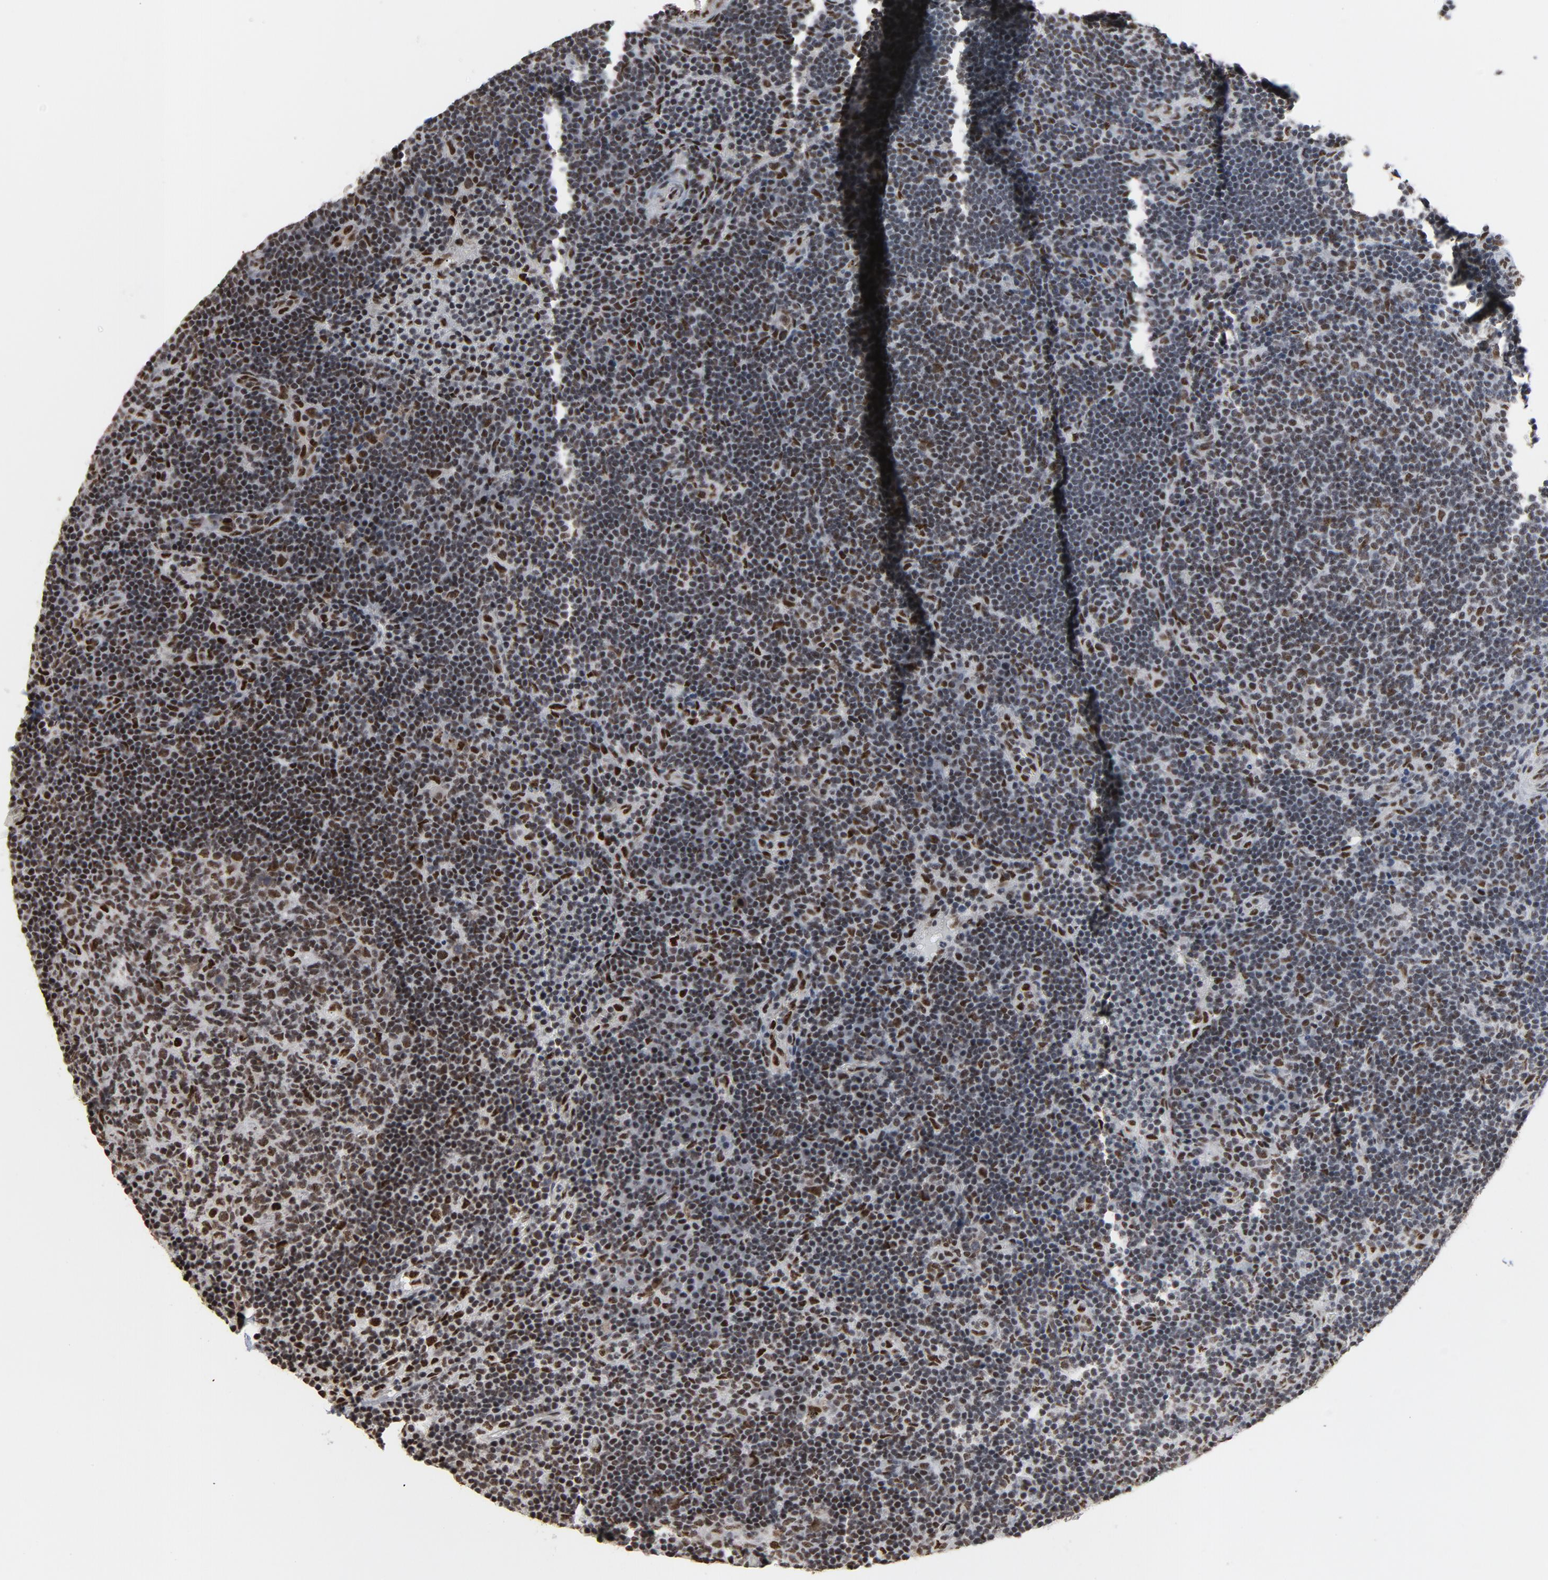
{"staining": {"intensity": "moderate", "quantity": ">75%", "location": "nuclear"}, "tissue": "lymph node", "cell_type": "Germinal center cells", "image_type": "normal", "snomed": [{"axis": "morphology", "description": "Normal tissue, NOS"}, {"axis": "morphology", "description": "Squamous cell carcinoma, metastatic, NOS"}, {"axis": "topography", "description": "Lymph node"}], "caption": "A photomicrograph of human lymph node stained for a protein reveals moderate nuclear brown staining in germinal center cells. (DAB IHC with brightfield microscopy, high magnification).", "gene": "MRE11", "patient": {"sex": "female", "age": 53}}